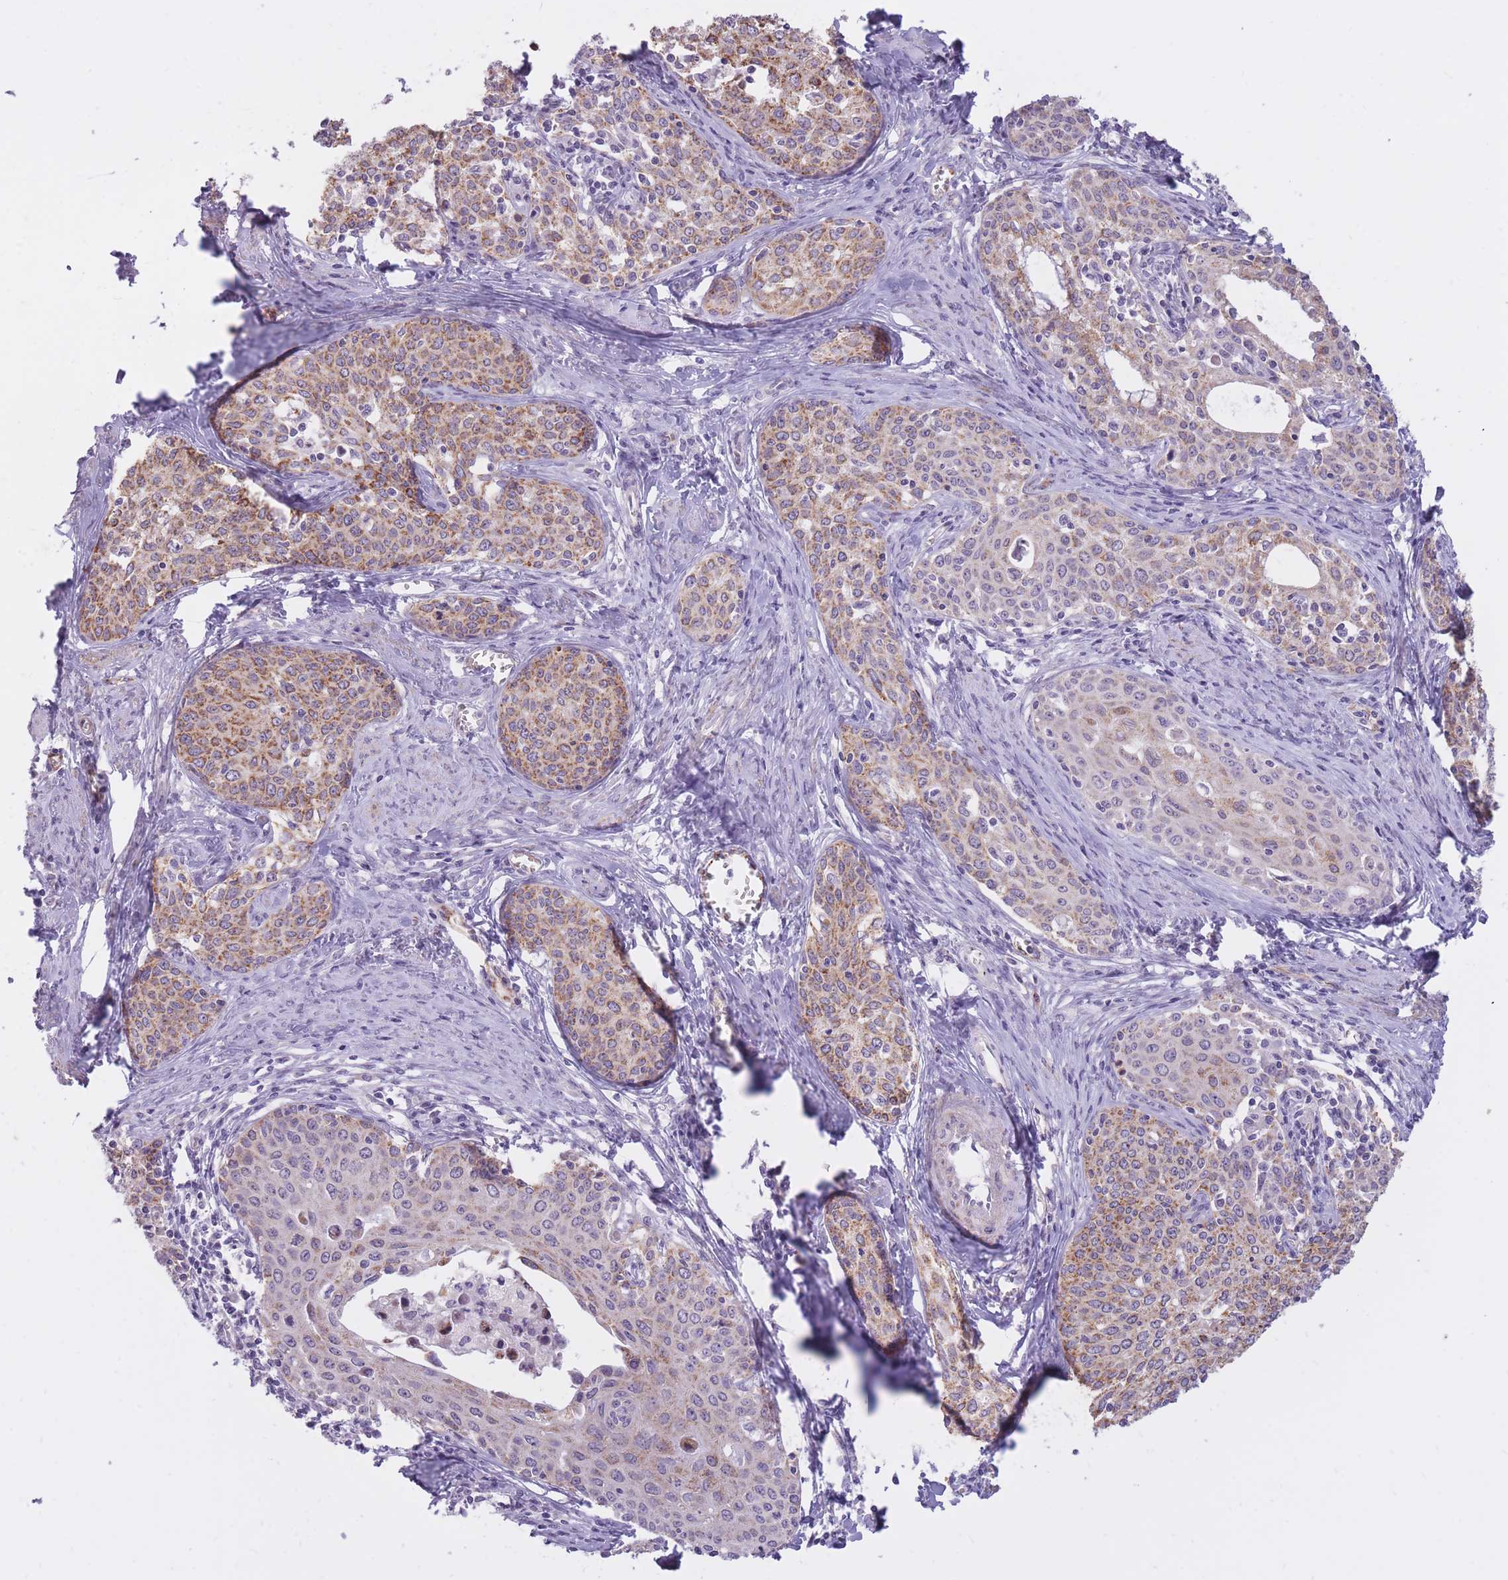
{"staining": {"intensity": "moderate", "quantity": "25%-75%", "location": "cytoplasmic/membranous"}, "tissue": "cervical cancer", "cell_type": "Tumor cells", "image_type": "cancer", "snomed": [{"axis": "morphology", "description": "Squamous cell carcinoma, NOS"}, {"axis": "morphology", "description": "Adenocarcinoma, NOS"}, {"axis": "topography", "description": "Cervix"}], "caption": "Adenocarcinoma (cervical) tissue demonstrates moderate cytoplasmic/membranous expression in approximately 25%-75% of tumor cells, visualized by immunohistochemistry. The protein of interest is stained brown, and the nuclei are stained in blue (DAB IHC with brightfield microscopy, high magnification).", "gene": "RNF170", "patient": {"sex": "female", "age": 52}}